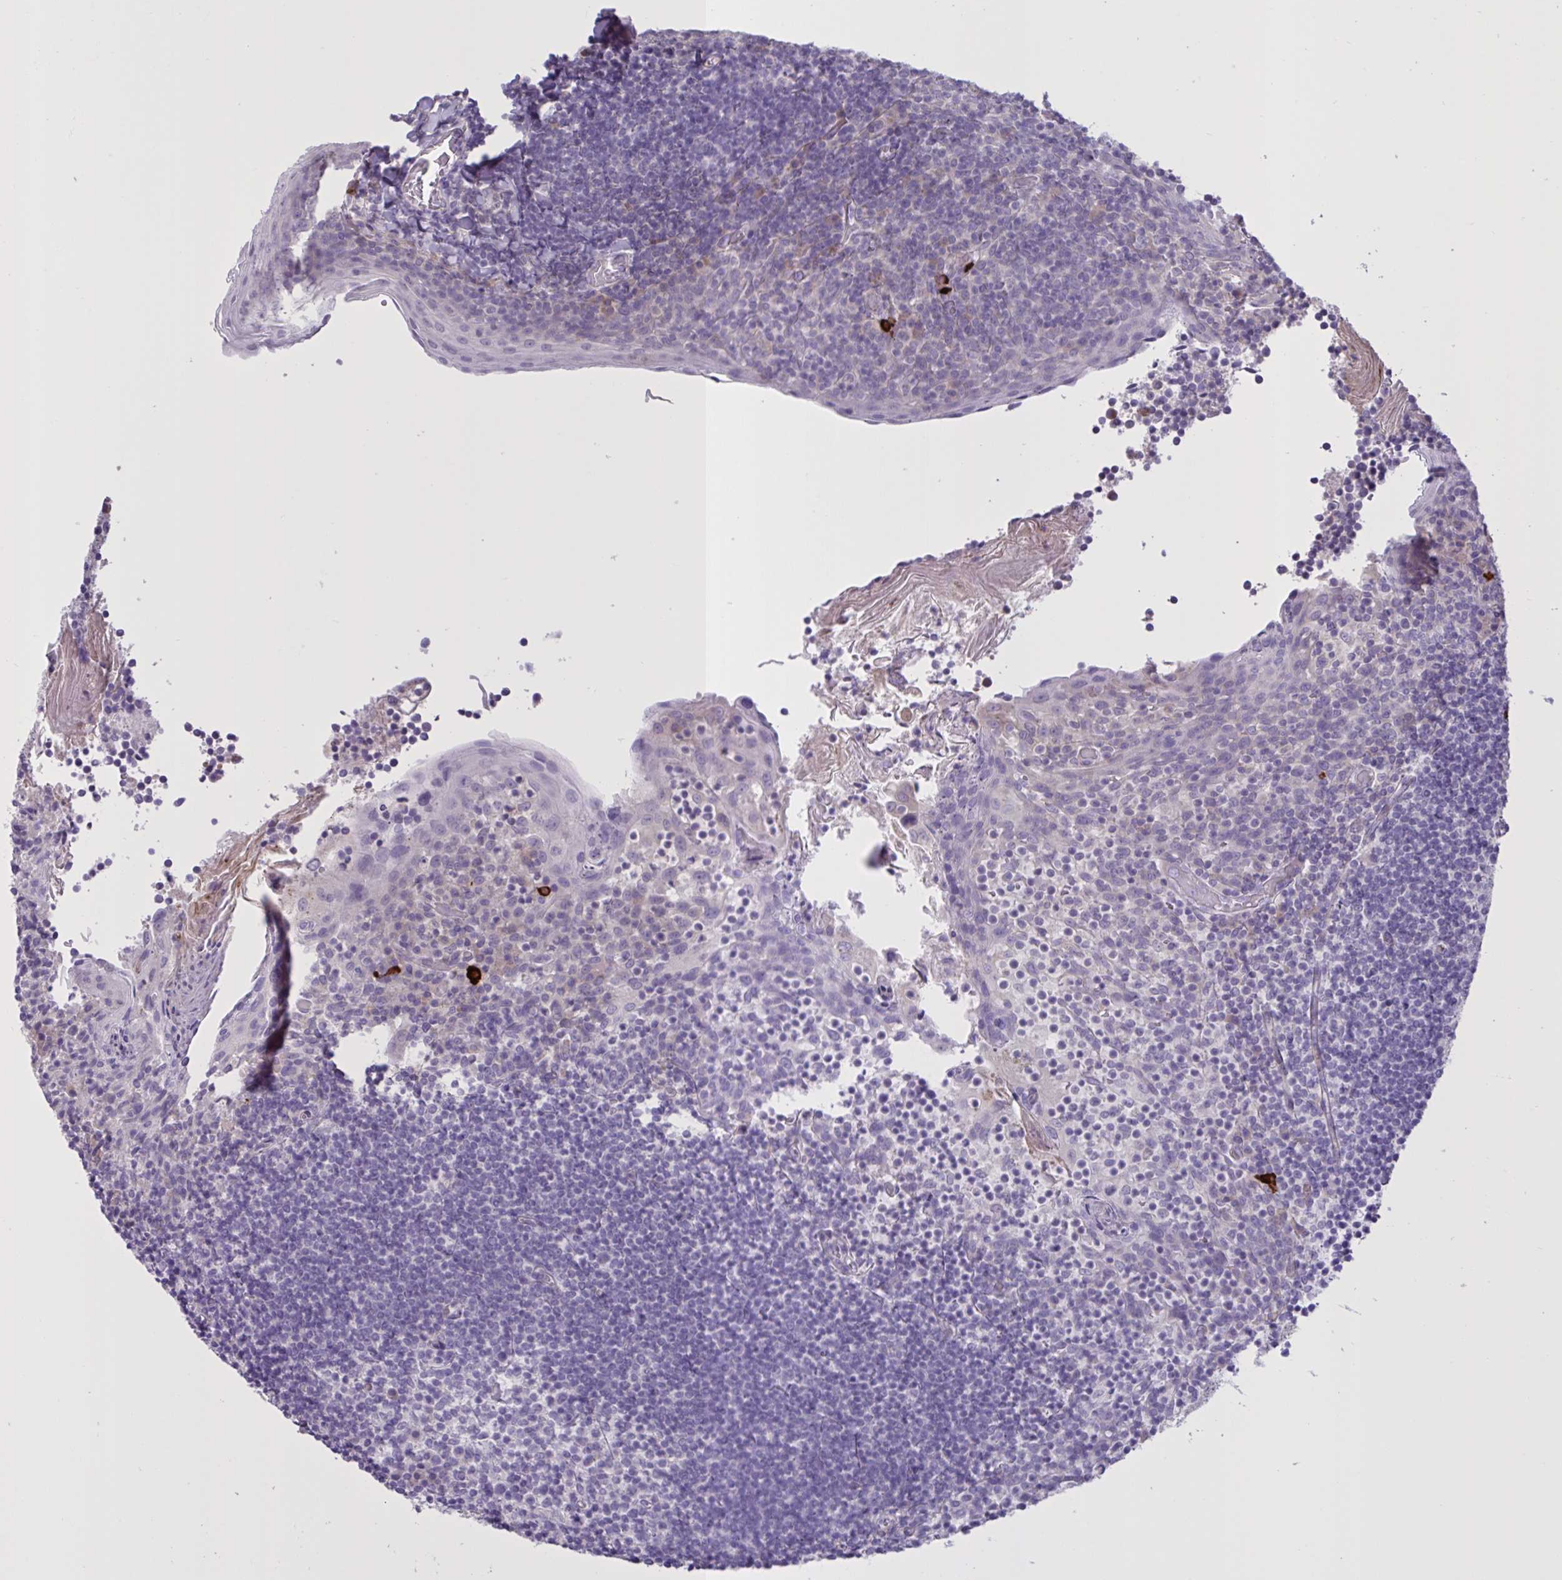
{"staining": {"intensity": "negative", "quantity": "none", "location": "none"}, "tissue": "tonsil", "cell_type": "Germinal center cells", "image_type": "normal", "snomed": [{"axis": "morphology", "description": "Normal tissue, NOS"}, {"axis": "topography", "description": "Tonsil"}], "caption": "DAB immunohistochemical staining of benign tonsil reveals no significant expression in germinal center cells.", "gene": "MRGPRX2", "patient": {"sex": "female", "age": 10}}